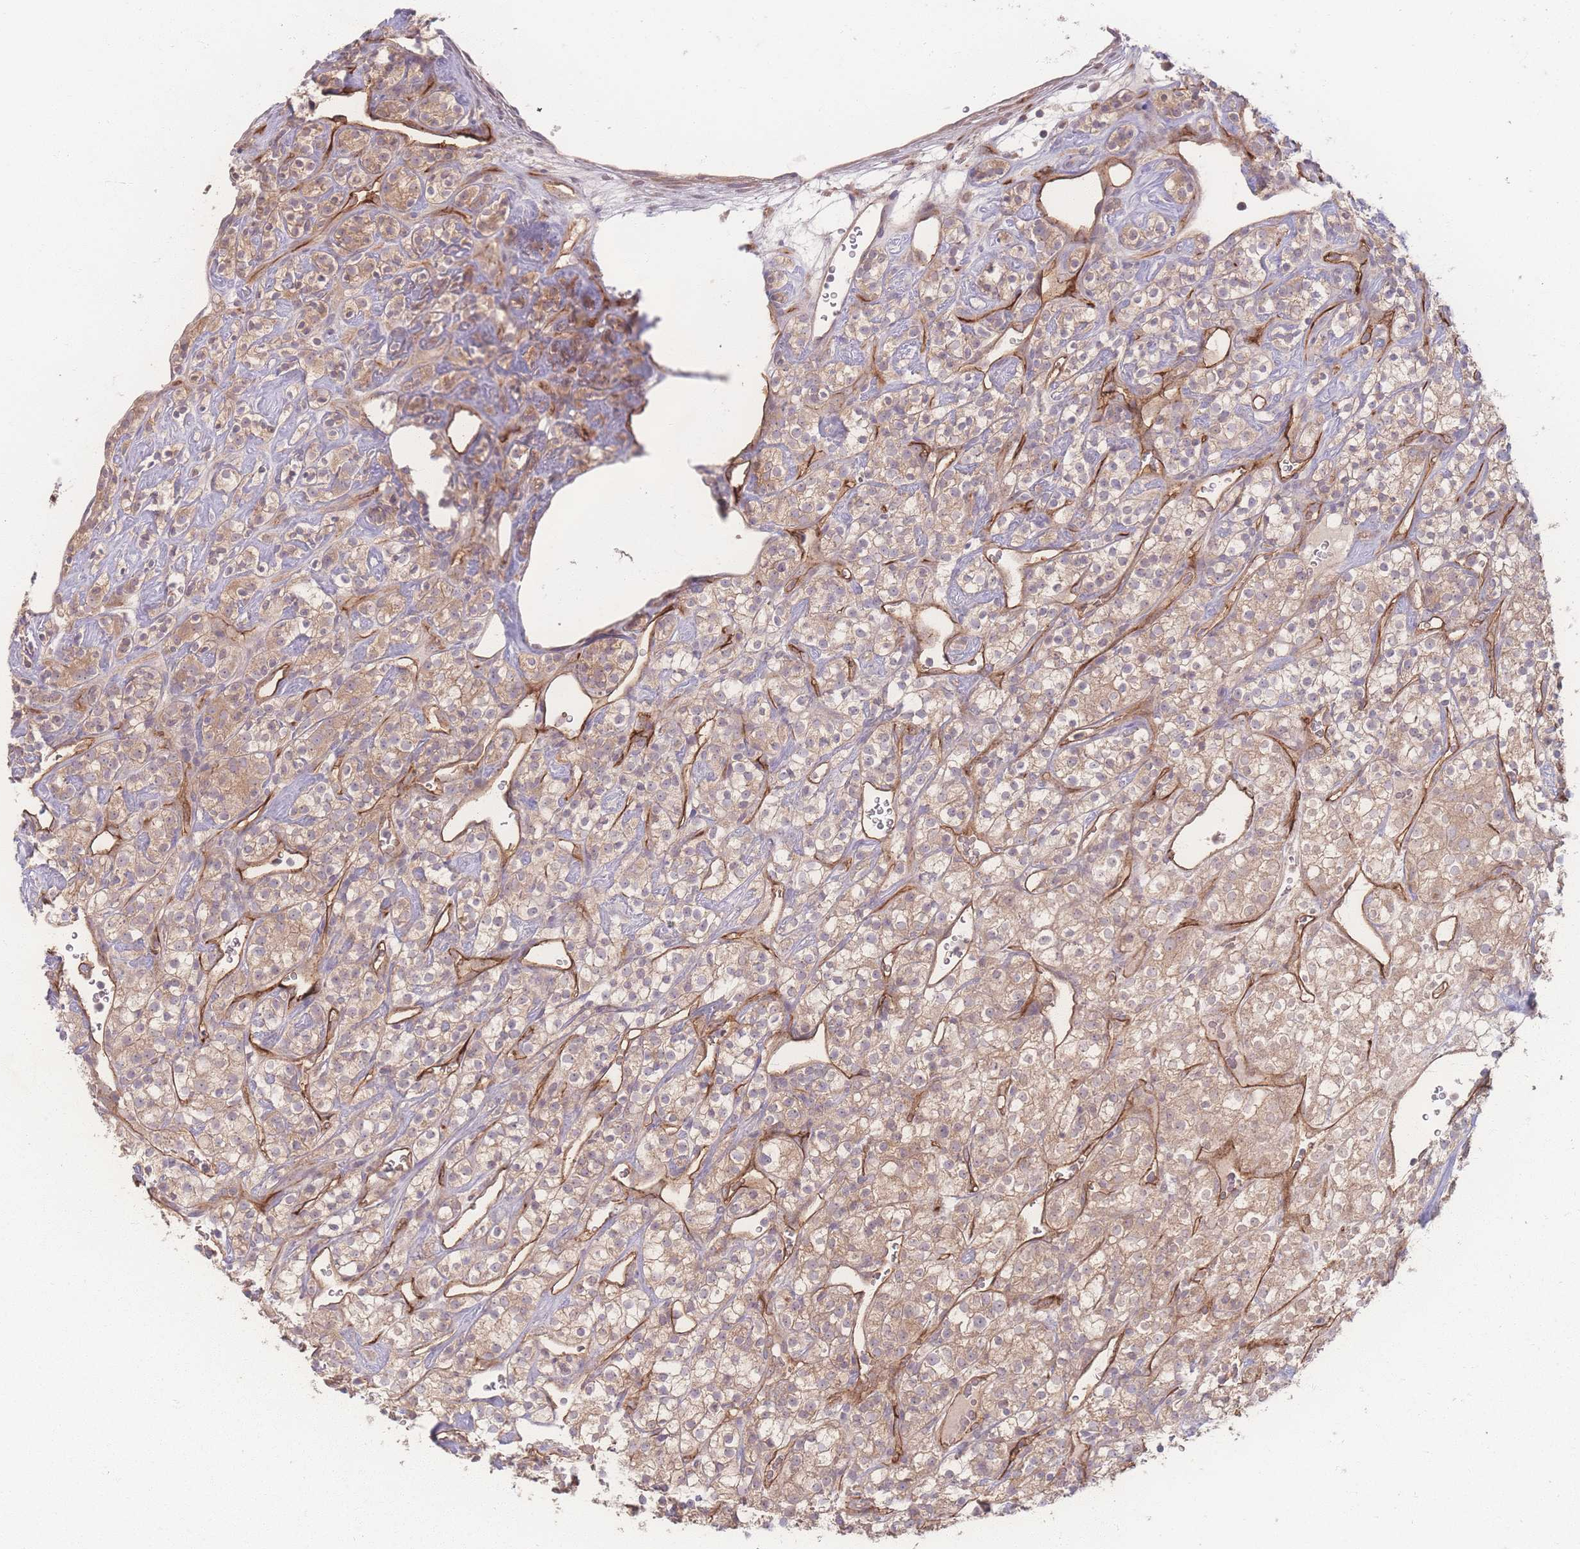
{"staining": {"intensity": "weak", "quantity": ">75%", "location": "cytoplasmic/membranous"}, "tissue": "renal cancer", "cell_type": "Tumor cells", "image_type": "cancer", "snomed": [{"axis": "morphology", "description": "Adenocarcinoma, NOS"}, {"axis": "topography", "description": "Kidney"}], "caption": "Brown immunohistochemical staining in renal cancer (adenocarcinoma) shows weak cytoplasmic/membranous positivity in approximately >75% of tumor cells.", "gene": "INSR", "patient": {"sex": "male", "age": 77}}